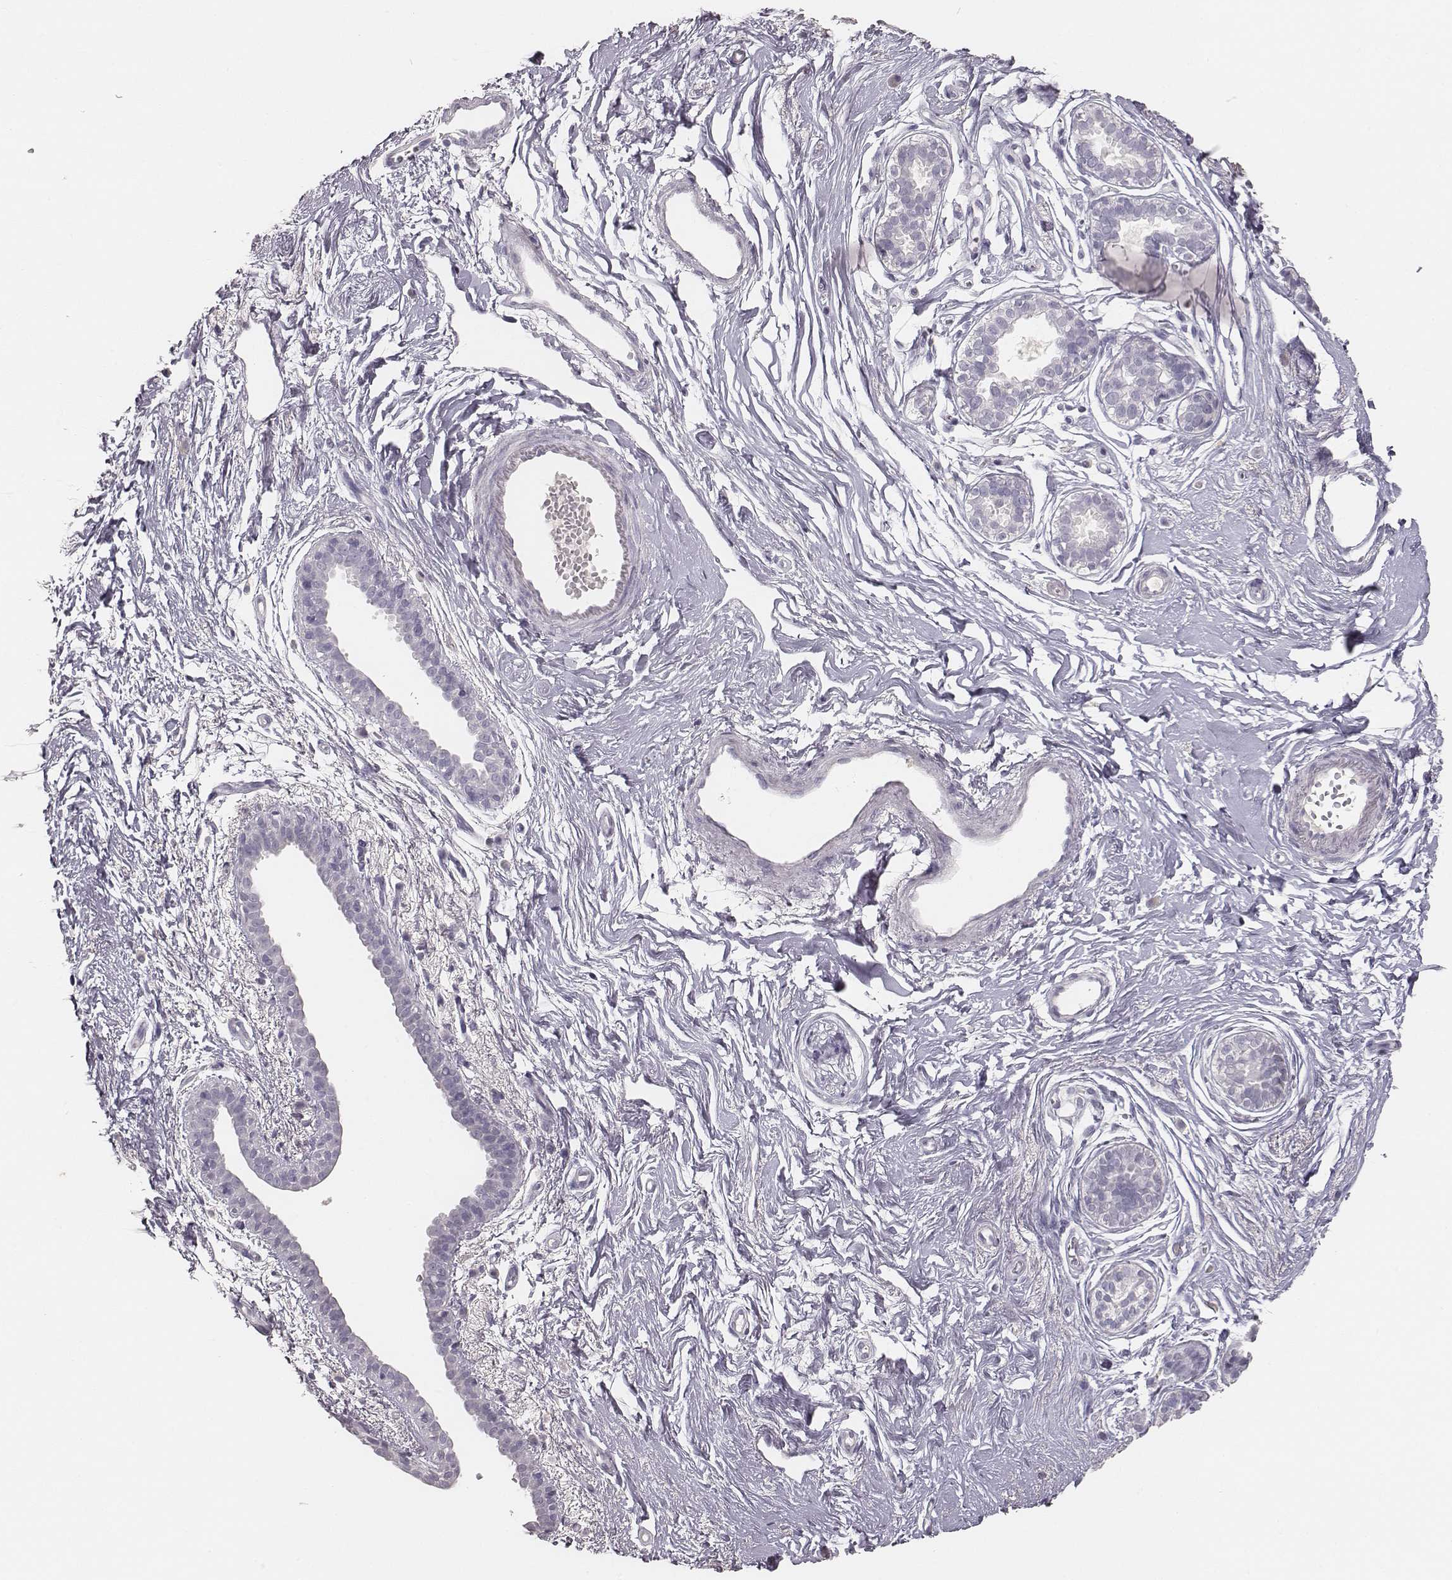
{"staining": {"intensity": "negative", "quantity": "none", "location": "none"}, "tissue": "breast", "cell_type": "Adipocytes", "image_type": "normal", "snomed": [{"axis": "morphology", "description": "Normal tissue, NOS"}, {"axis": "topography", "description": "Breast"}], "caption": "Immunohistochemistry (IHC) photomicrograph of unremarkable breast: human breast stained with DAB demonstrates no significant protein staining in adipocytes.", "gene": "MYH6", "patient": {"sex": "female", "age": 49}}